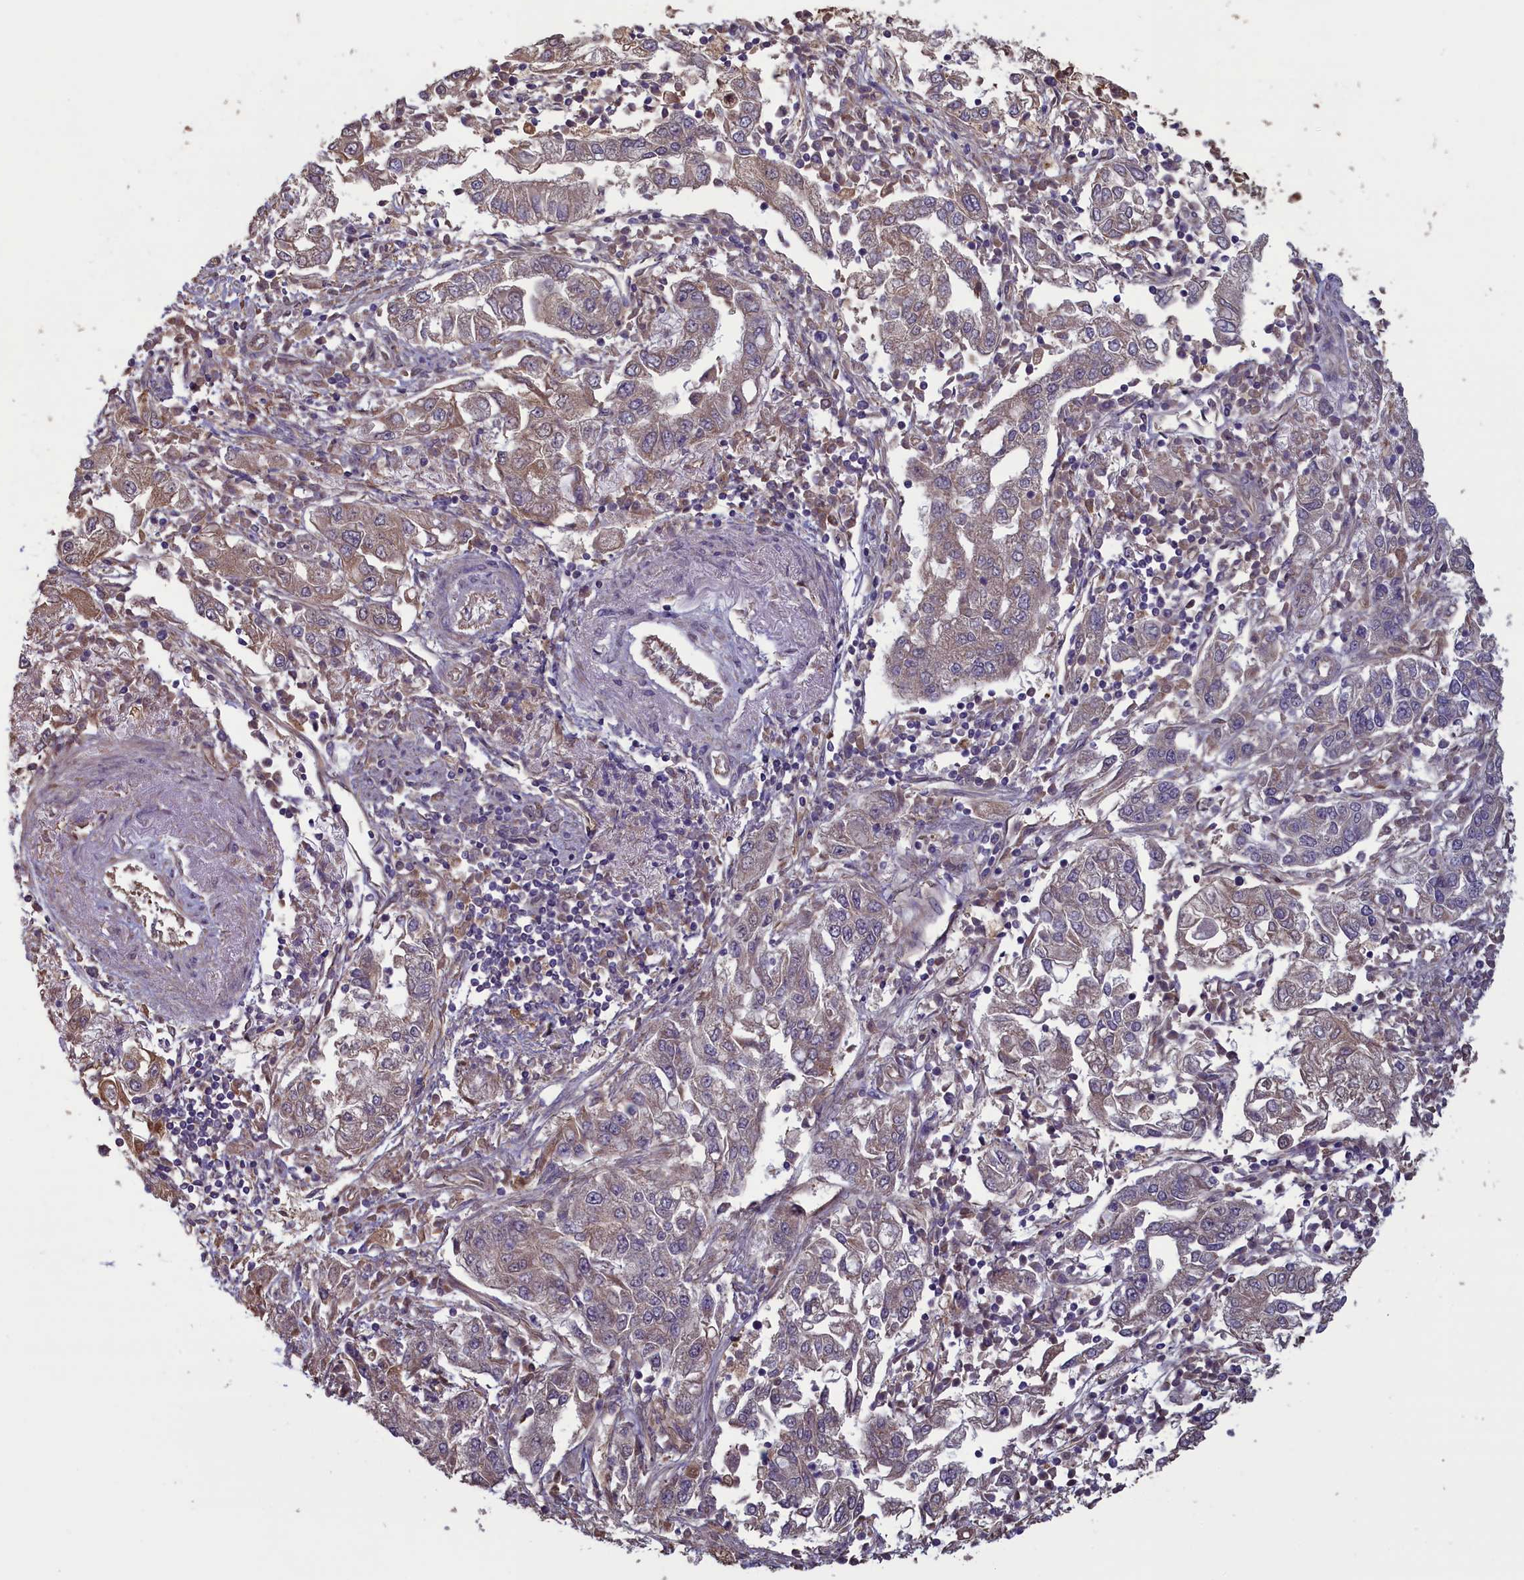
{"staining": {"intensity": "weak", "quantity": "25%-75%", "location": "cytoplasmic/membranous"}, "tissue": "endometrial cancer", "cell_type": "Tumor cells", "image_type": "cancer", "snomed": [{"axis": "morphology", "description": "Adenocarcinoma, NOS"}, {"axis": "topography", "description": "Endometrium"}], "caption": "The histopathology image reveals a brown stain indicating the presence of a protein in the cytoplasmic/membranous of tumor cells in endometrial cancer. The staining was performed using DAB (3,3'-diaminobenzidine) to visualize the protein expression in brown, while the nuclei were stained in blue with hematoxylin (Magnification: 20x).", "gene": "CIAO2B", "patient": {"sex": "female", "age": 49}}